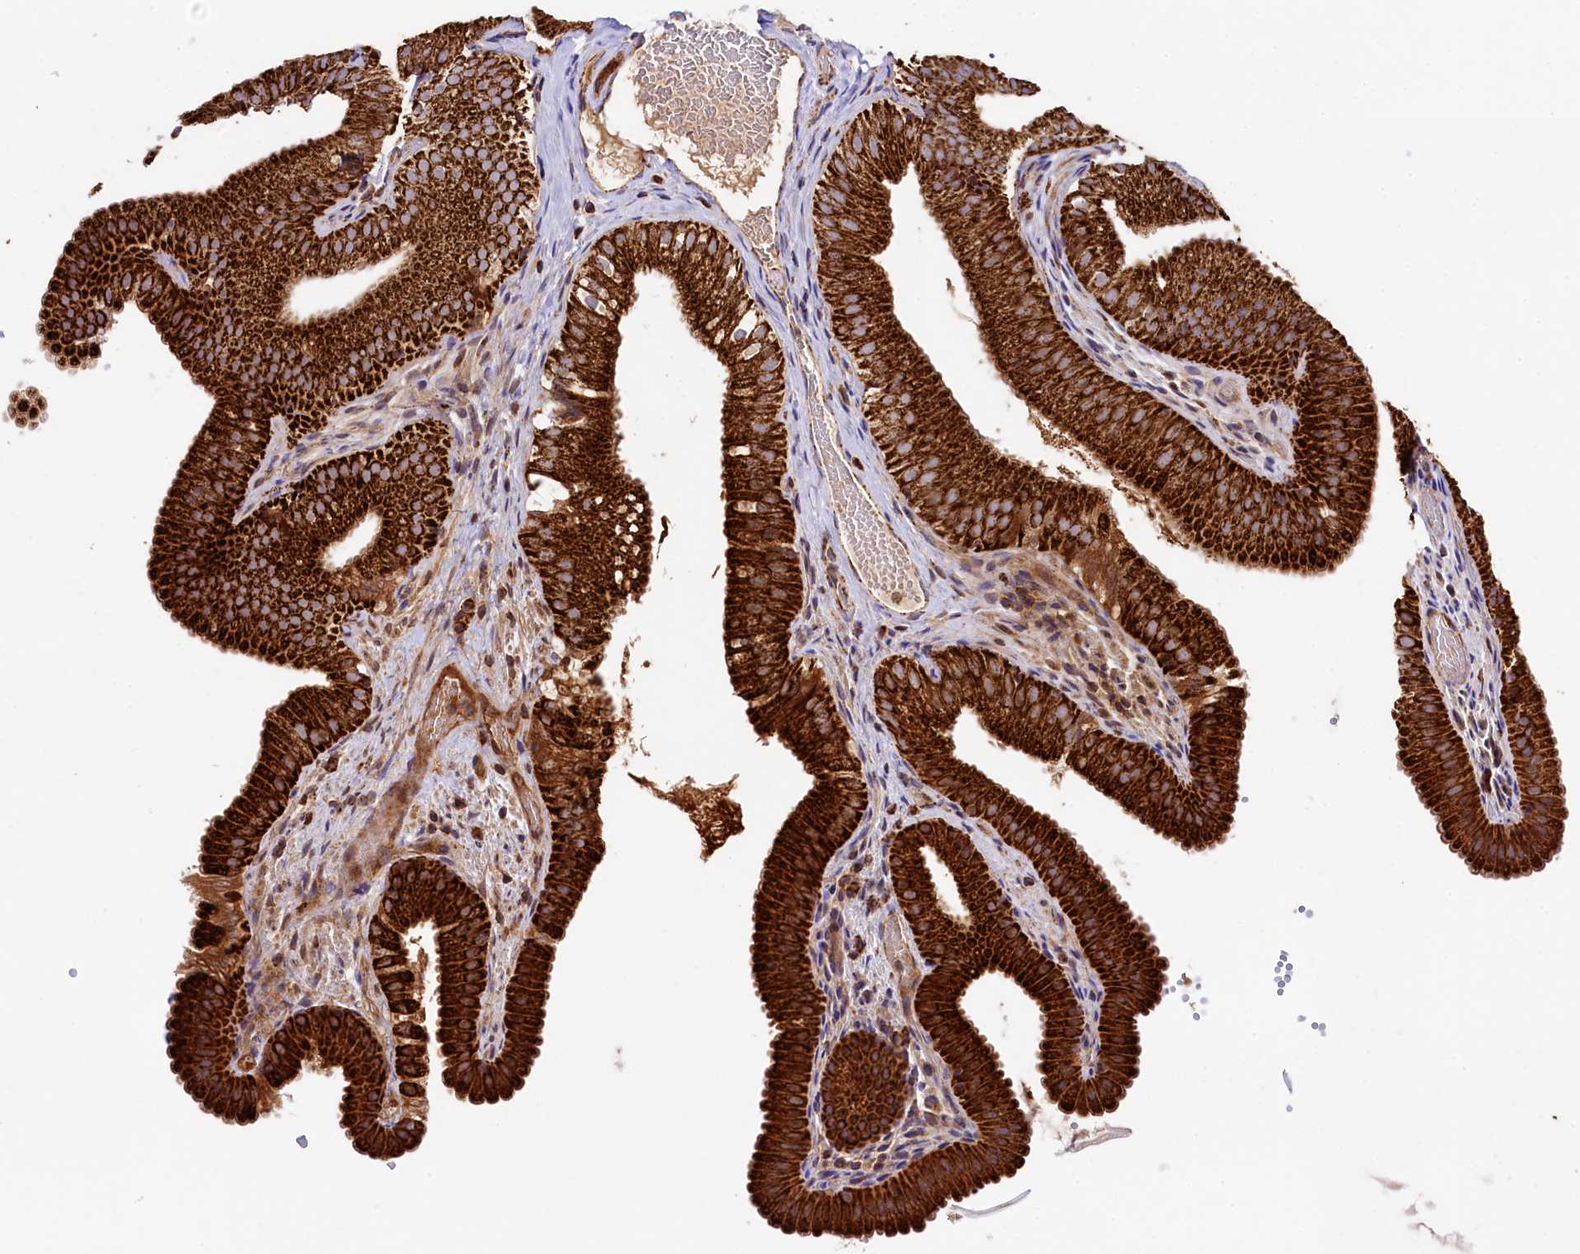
{"staining": {"intensity": "strong", "quantity": ">75%", "location": "cytoplasmic/membranous"}, "tissue": "gallbladder", "cell_type": "Glandular cells", "image_type": "normal", "snomed": [{"axis": "morphology", "description": "Normal tissue, NOS"}, {"axis": "topography", "description": "Gallbladder"}], "caption": "A brown stain labels strong cytoplasmic/membranous staining of a protein in glandular cells of unremarkable human gallbladder.", "gene": "CLYBL", "patient": {"sex": "female", "age": 30}}